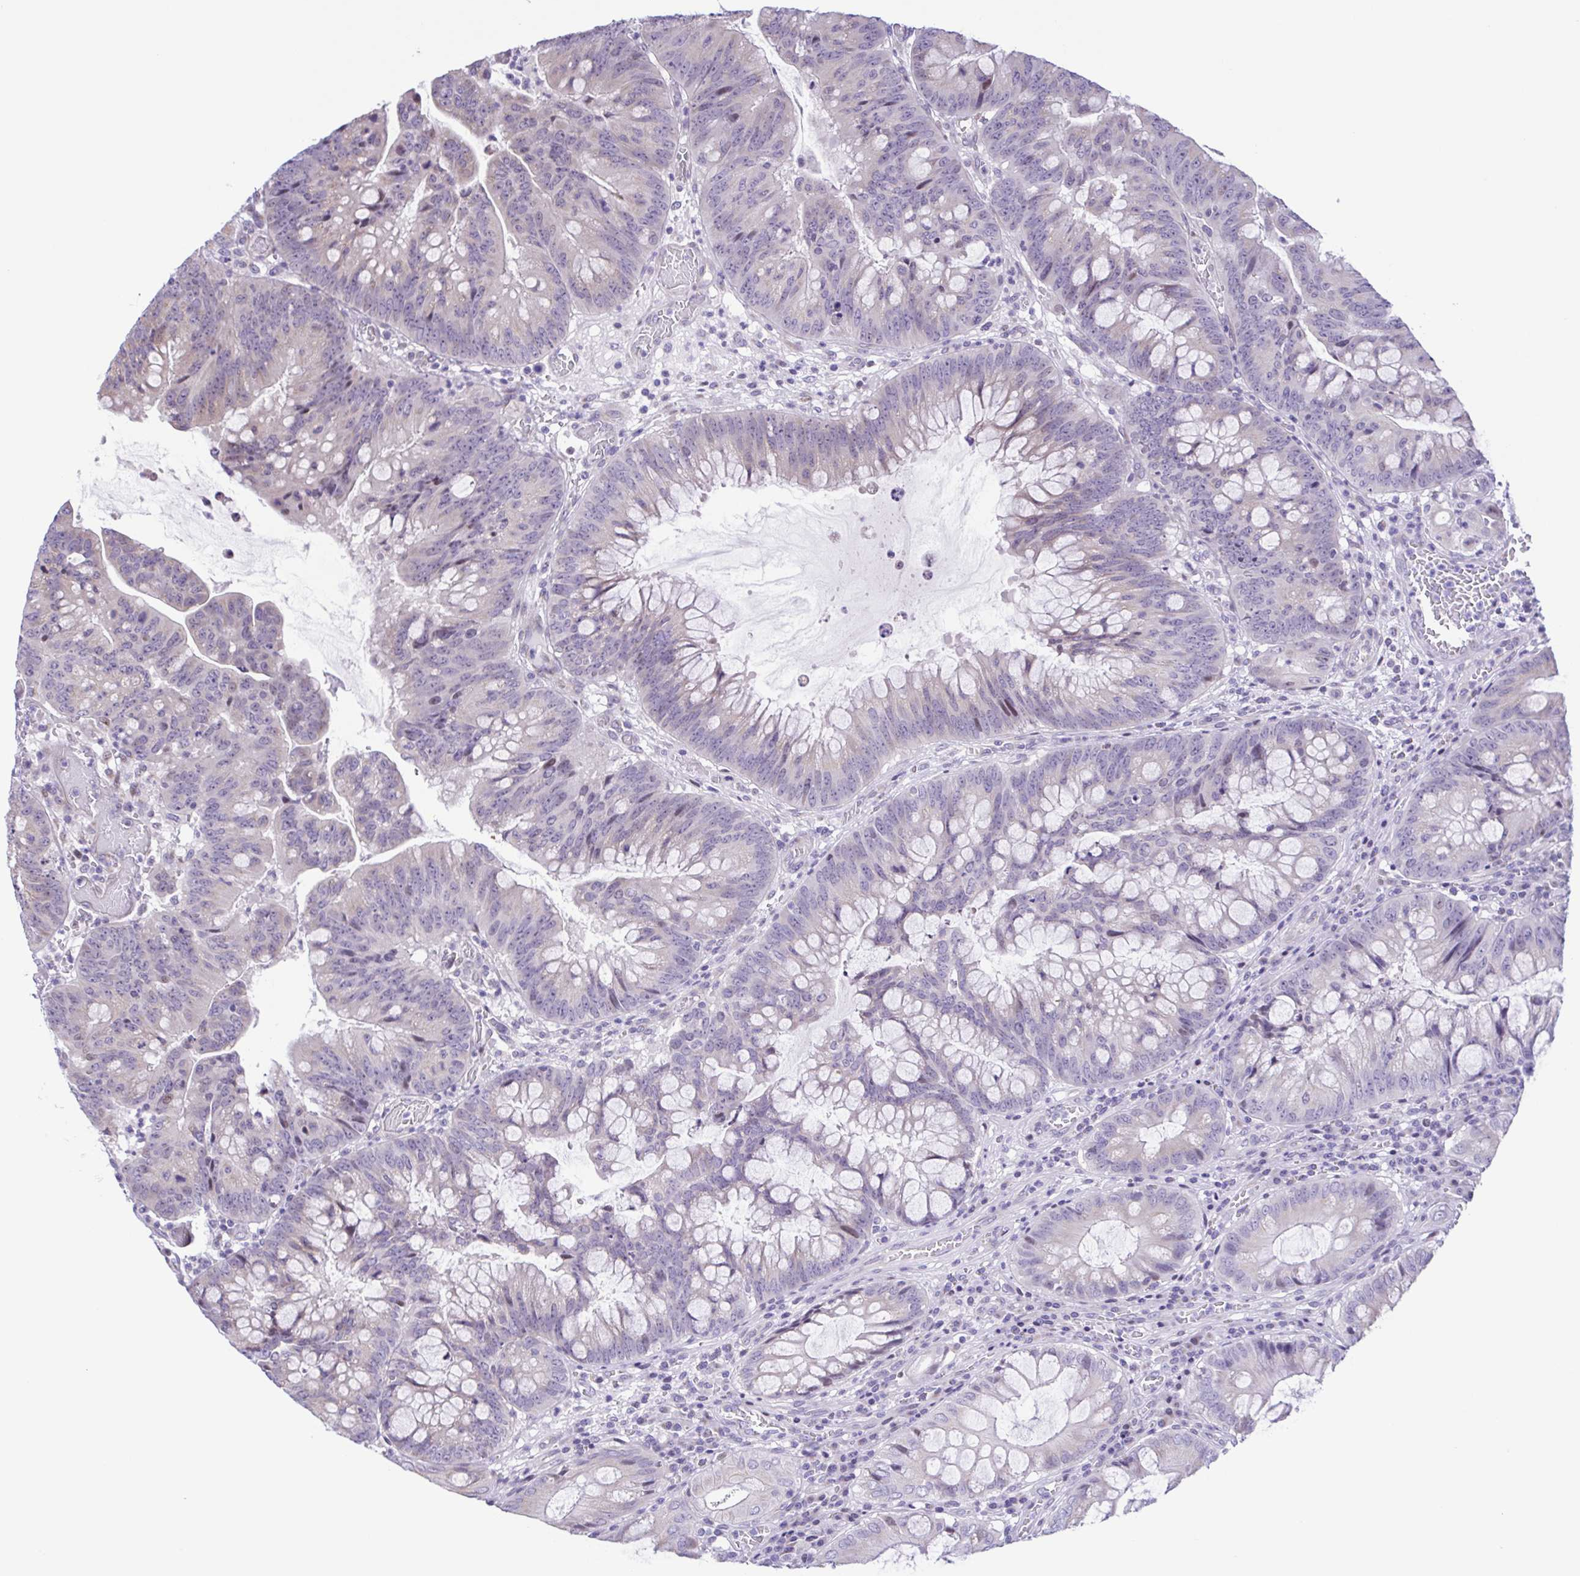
{"staining": {"intensity": "negative", "quantity": "none", "location": "none"}, "tissue": "colorectal cancer", "cell_type": "Tumor cells", "image_type": "cancer", "snomed": [{"axis": "morphology", "description": "Adenocarcinoma, NOS"}, {"axis": "topography", "description": "Colon"}], "caption": "Immunohistochemistry (IHC) of colorectal adenocarcinoma demonstrates no expression in tumor cells. (Immunohistochemistry, brightfield microscopy, high magnification).", "gene": "TGM3", "patient": {"sex": "male", "age": 62}}